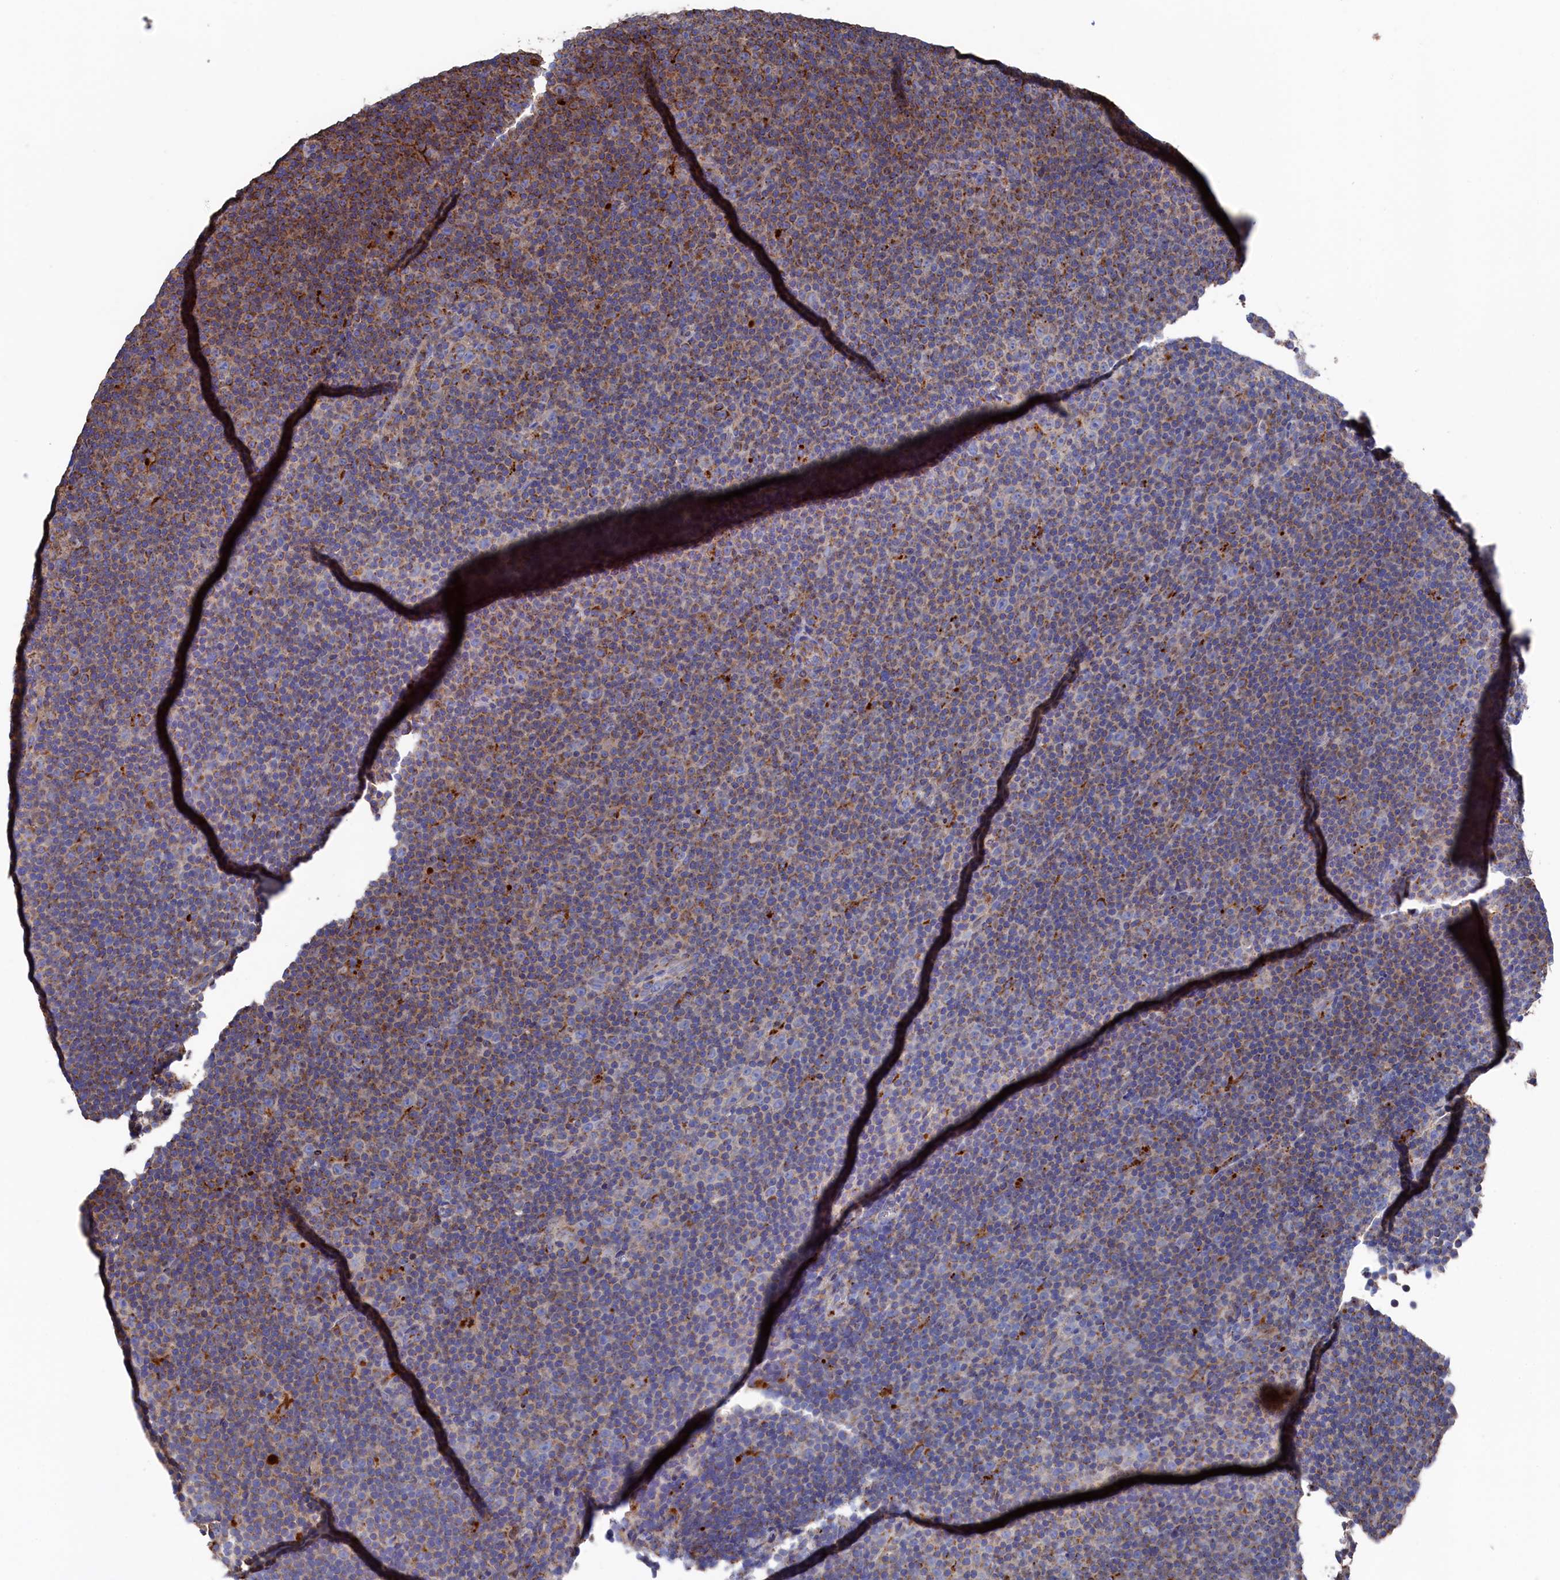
{"staining": {"intensity": "moderate", "quantity": "25%-75%", "location": "cytoplasmic/membranous"}, "tissue": "lymphoma", "cell_type": "Tumor cells", "image_type": "cancer", "snomed": [{"axis": "morphology", "description": "Malignant lymphoma, non-Hodgkin's type, Low grade"}, {"axis": "topography", "description": "Lymph node"}], "caption": "DAB (3,3'-diaminobenzidine) immunohistochemical staining of human lymphoma exhibits moderate cytoplasmic/membranous protein expression in about 25%-75% of tumor cells.", "gene": "PRRC1", "patient": {"sex": "female", "age": 67}}